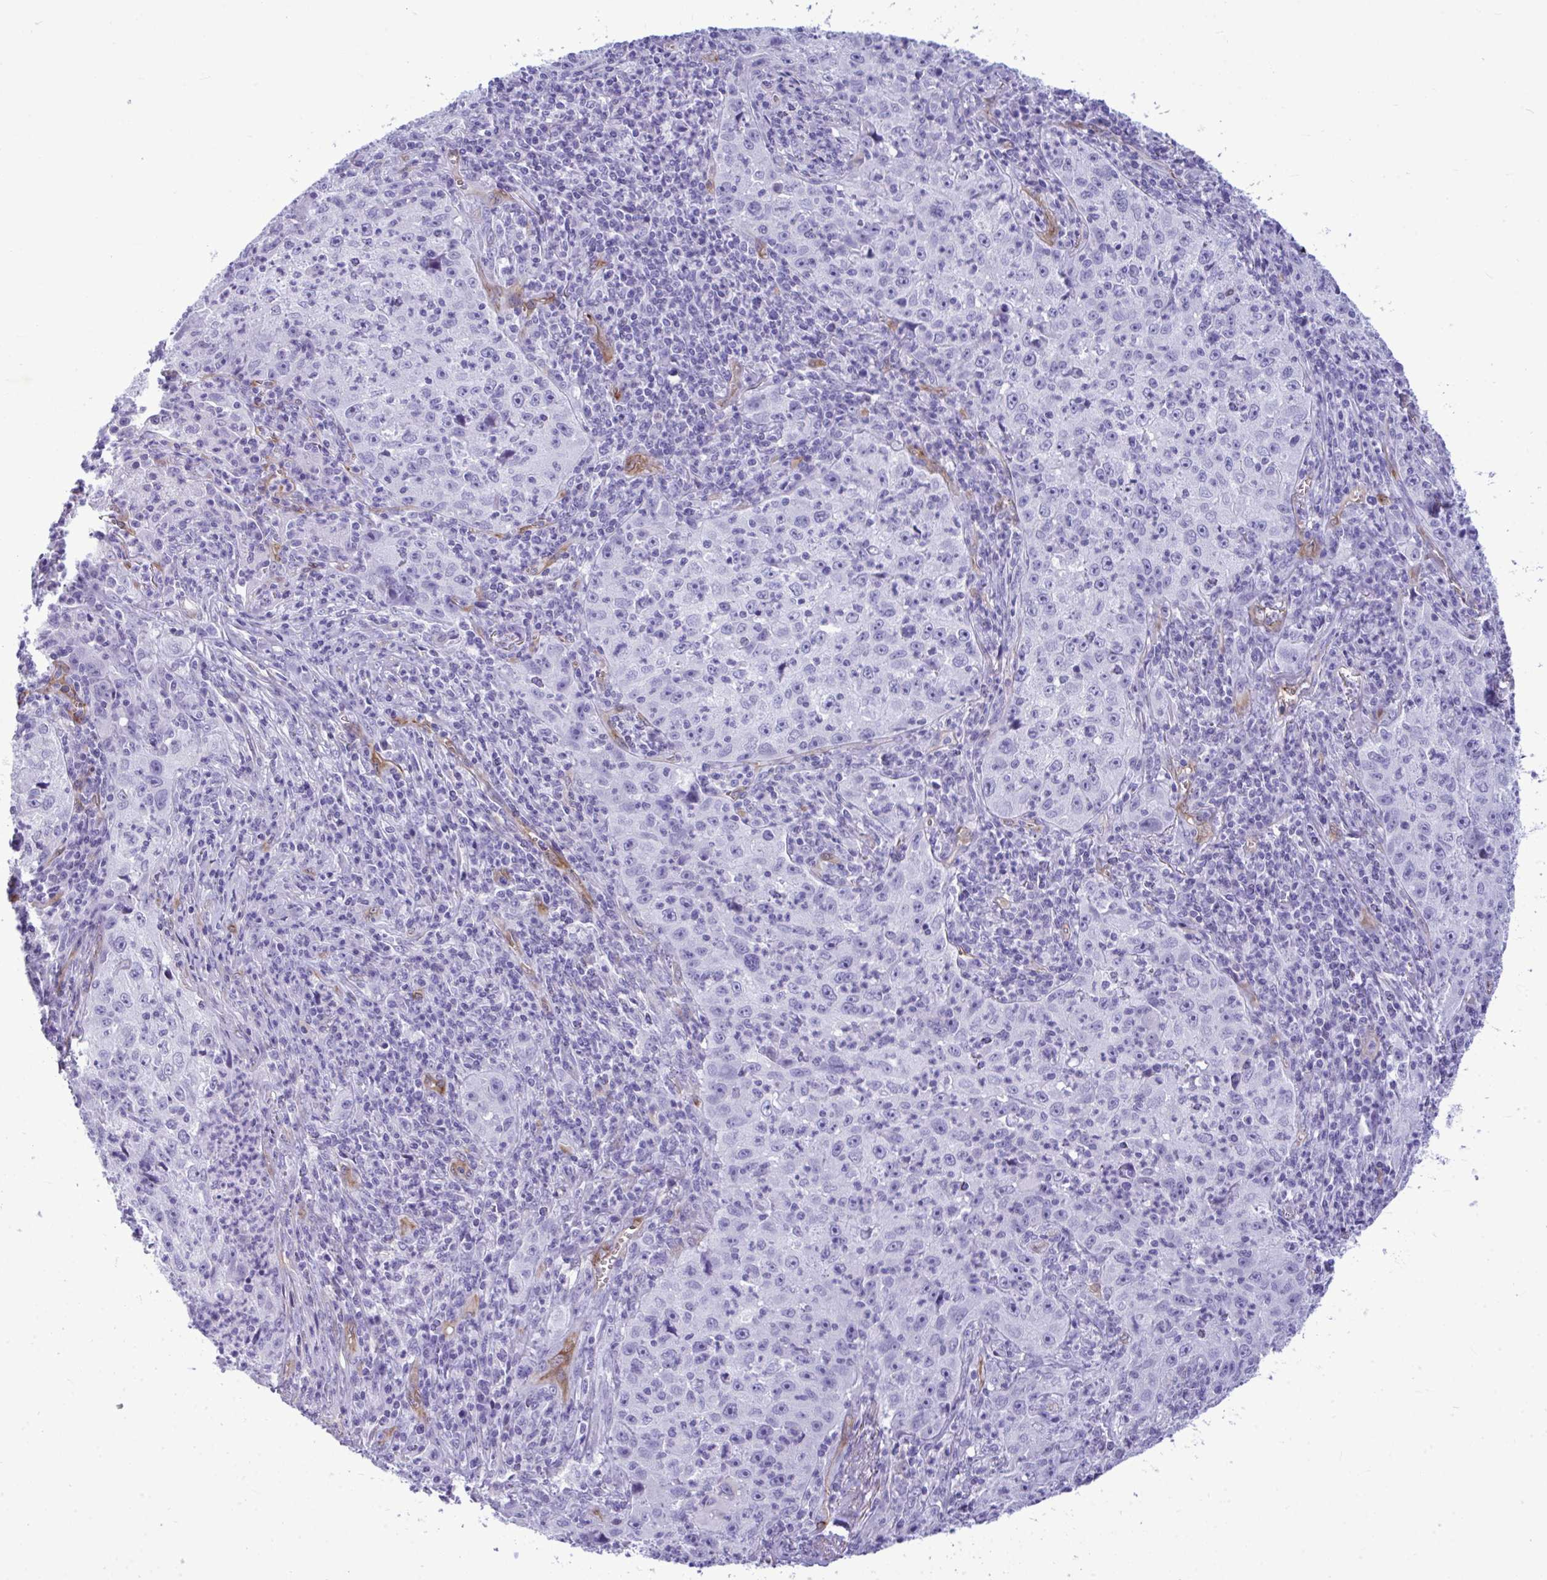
{"staining": {"intensity": "negative", "quantity": "none", "location": "none"}, "tissue": "lung cancer", "cell_type": "Tumor cells", "image_type": "cancer", "snomed": [{"axis": "morphology", "description": "Squamous cell carcinoma, NOS"}, {"axis": "topography", "description": "Lung"}], "caption": "The micrograph displays no staining of tumor cells in lung squamous cell carcinoma.", "gene": "LIMS2", "patient": {"sex": "male", "age": 71}}